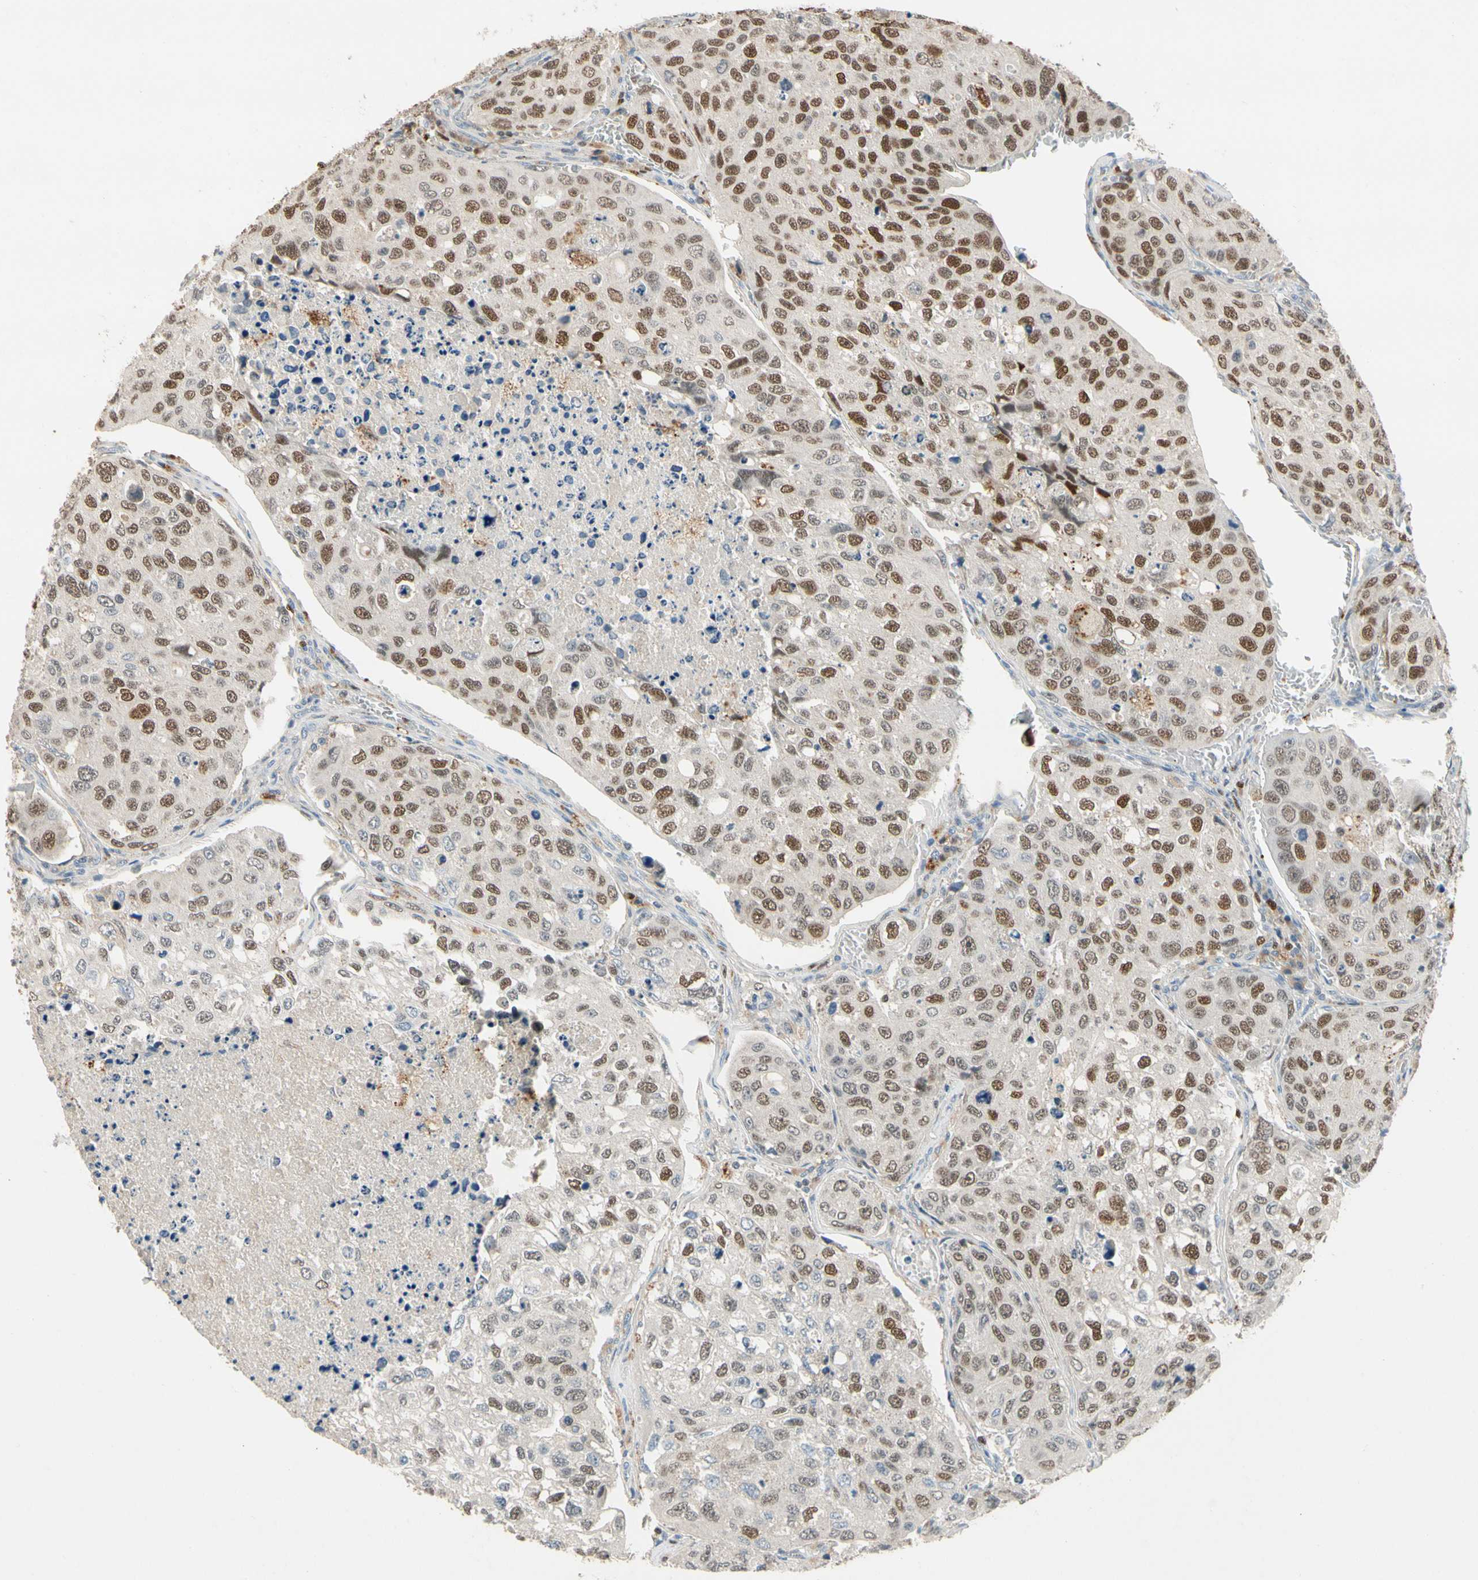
{"staining": {"intensity": "moderate", "quantity": ">75%", "location": "nuclear"}, "tissue": "urothelial cancer", "cell_type": "Tumor cells", "image_type": "cancer", "snomed": [{"axis": "morphology", "description": "Urothelial carcinoma, High grade"}, {"axis": "topography", "description": "Lymph node"}, {"axis": "topography", "description": "Urinary bladder"}], "caption": "Immunohistochemistry (IHC) (DAB) staining of human urothelial cancer exhibits moderate nuclear protein staining in approximately >75% of tumor cells.", "gene": "ZKSCAN4", "patient": {"sex": "male", "age": 51}}